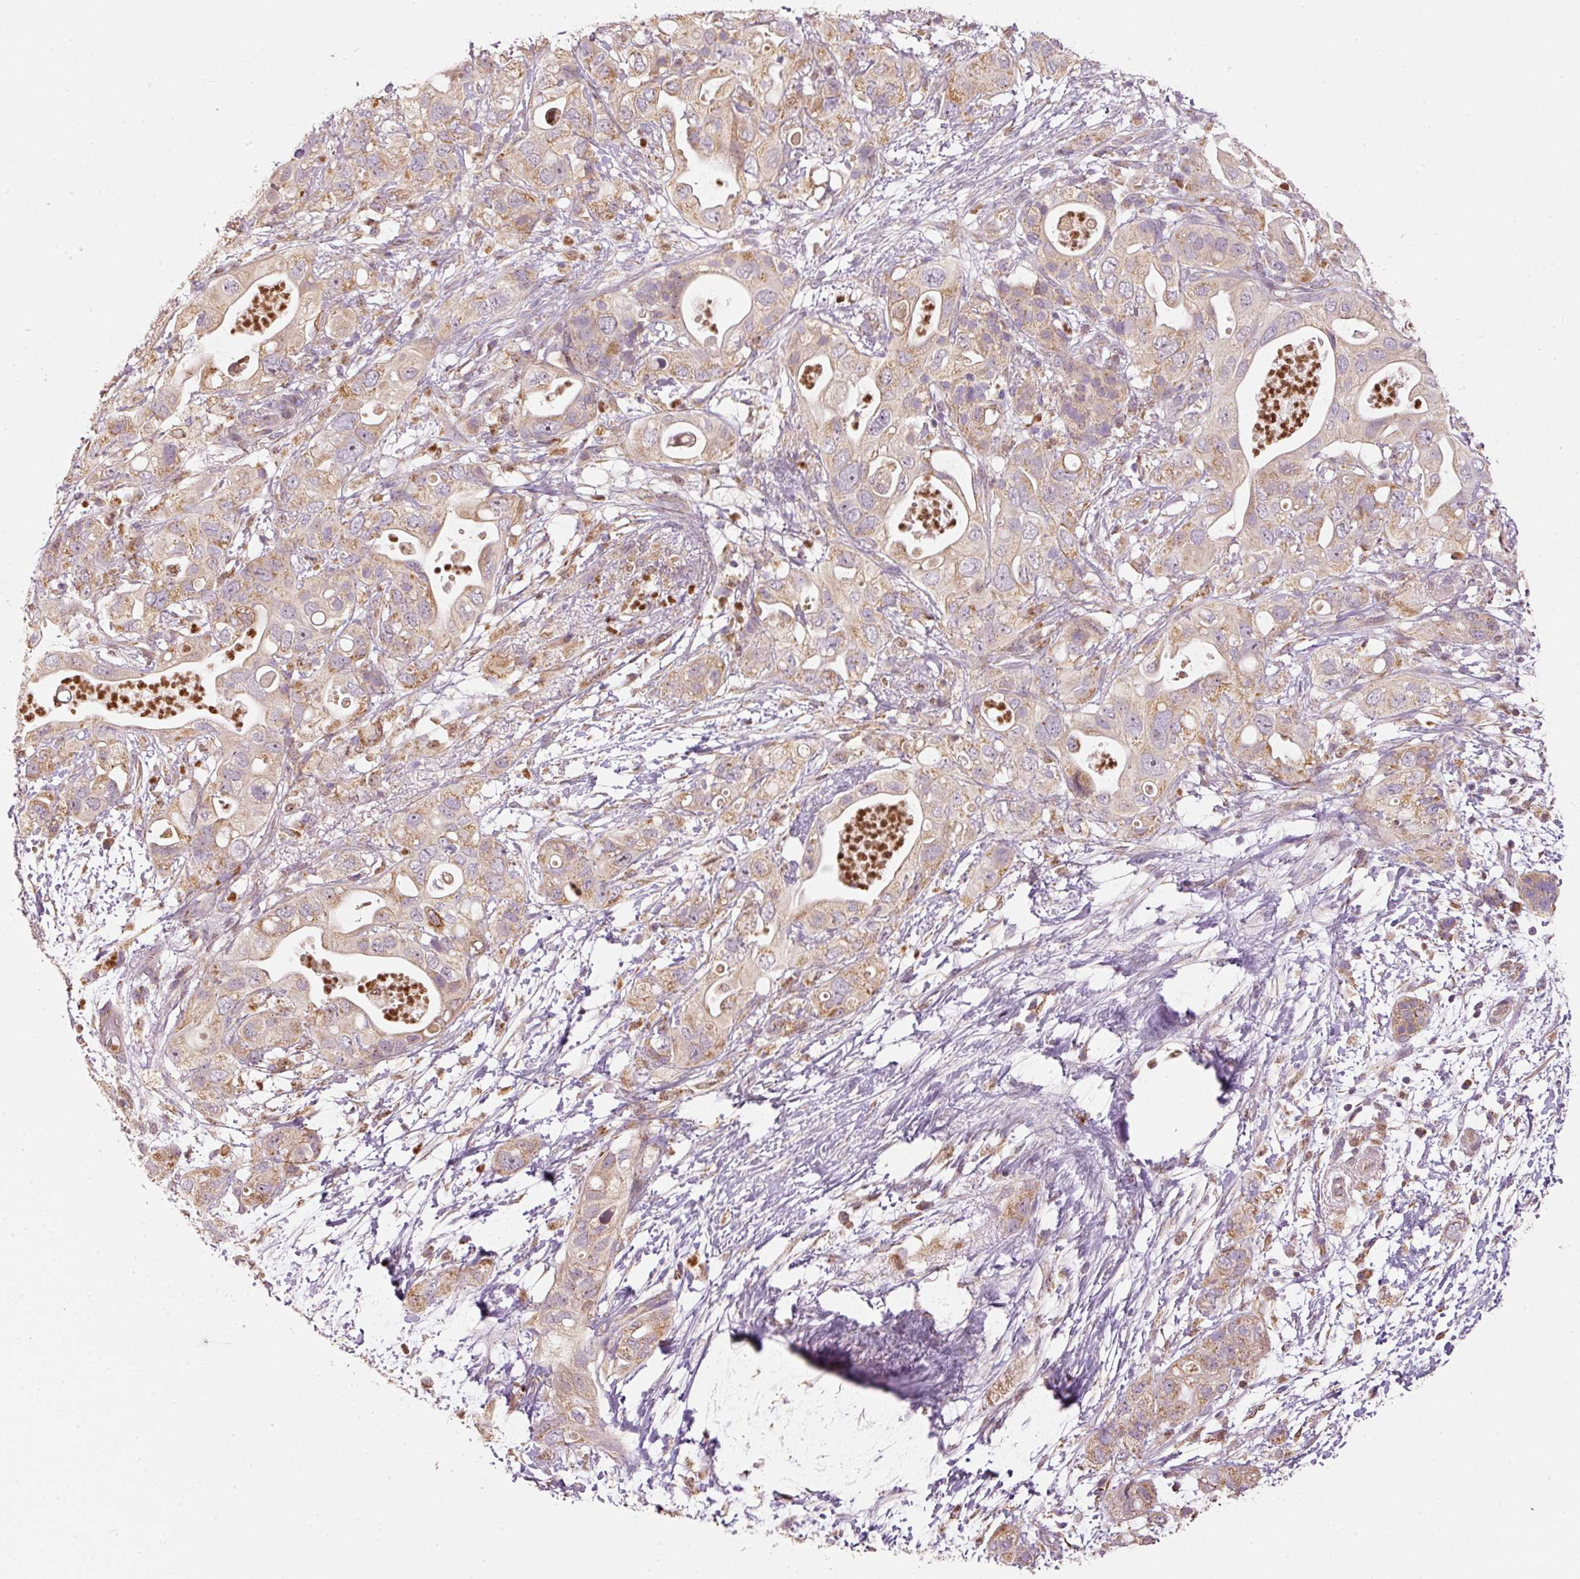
{"staining": {"intensity": "weak", "quantity": ">75%", "location": "cytoplasmic/membranous"}, "tissue": "pancreatic cancer", "cell_type": "Tumor cells", "image_type": "cancer", "snomed": [{"axis": "morphology", "description": "Adenocarcinoma, NOS"}, {"axis": "topography", "description": "Pancreas"}], "caption": "Protein expression analysis of pancreatic cancer shows weak cytoplasmic/membranous positivity in approximately >75% of tumor cells.", "gene": "MTHFD1L", "patient": {"sex": "female", "age": 72}}